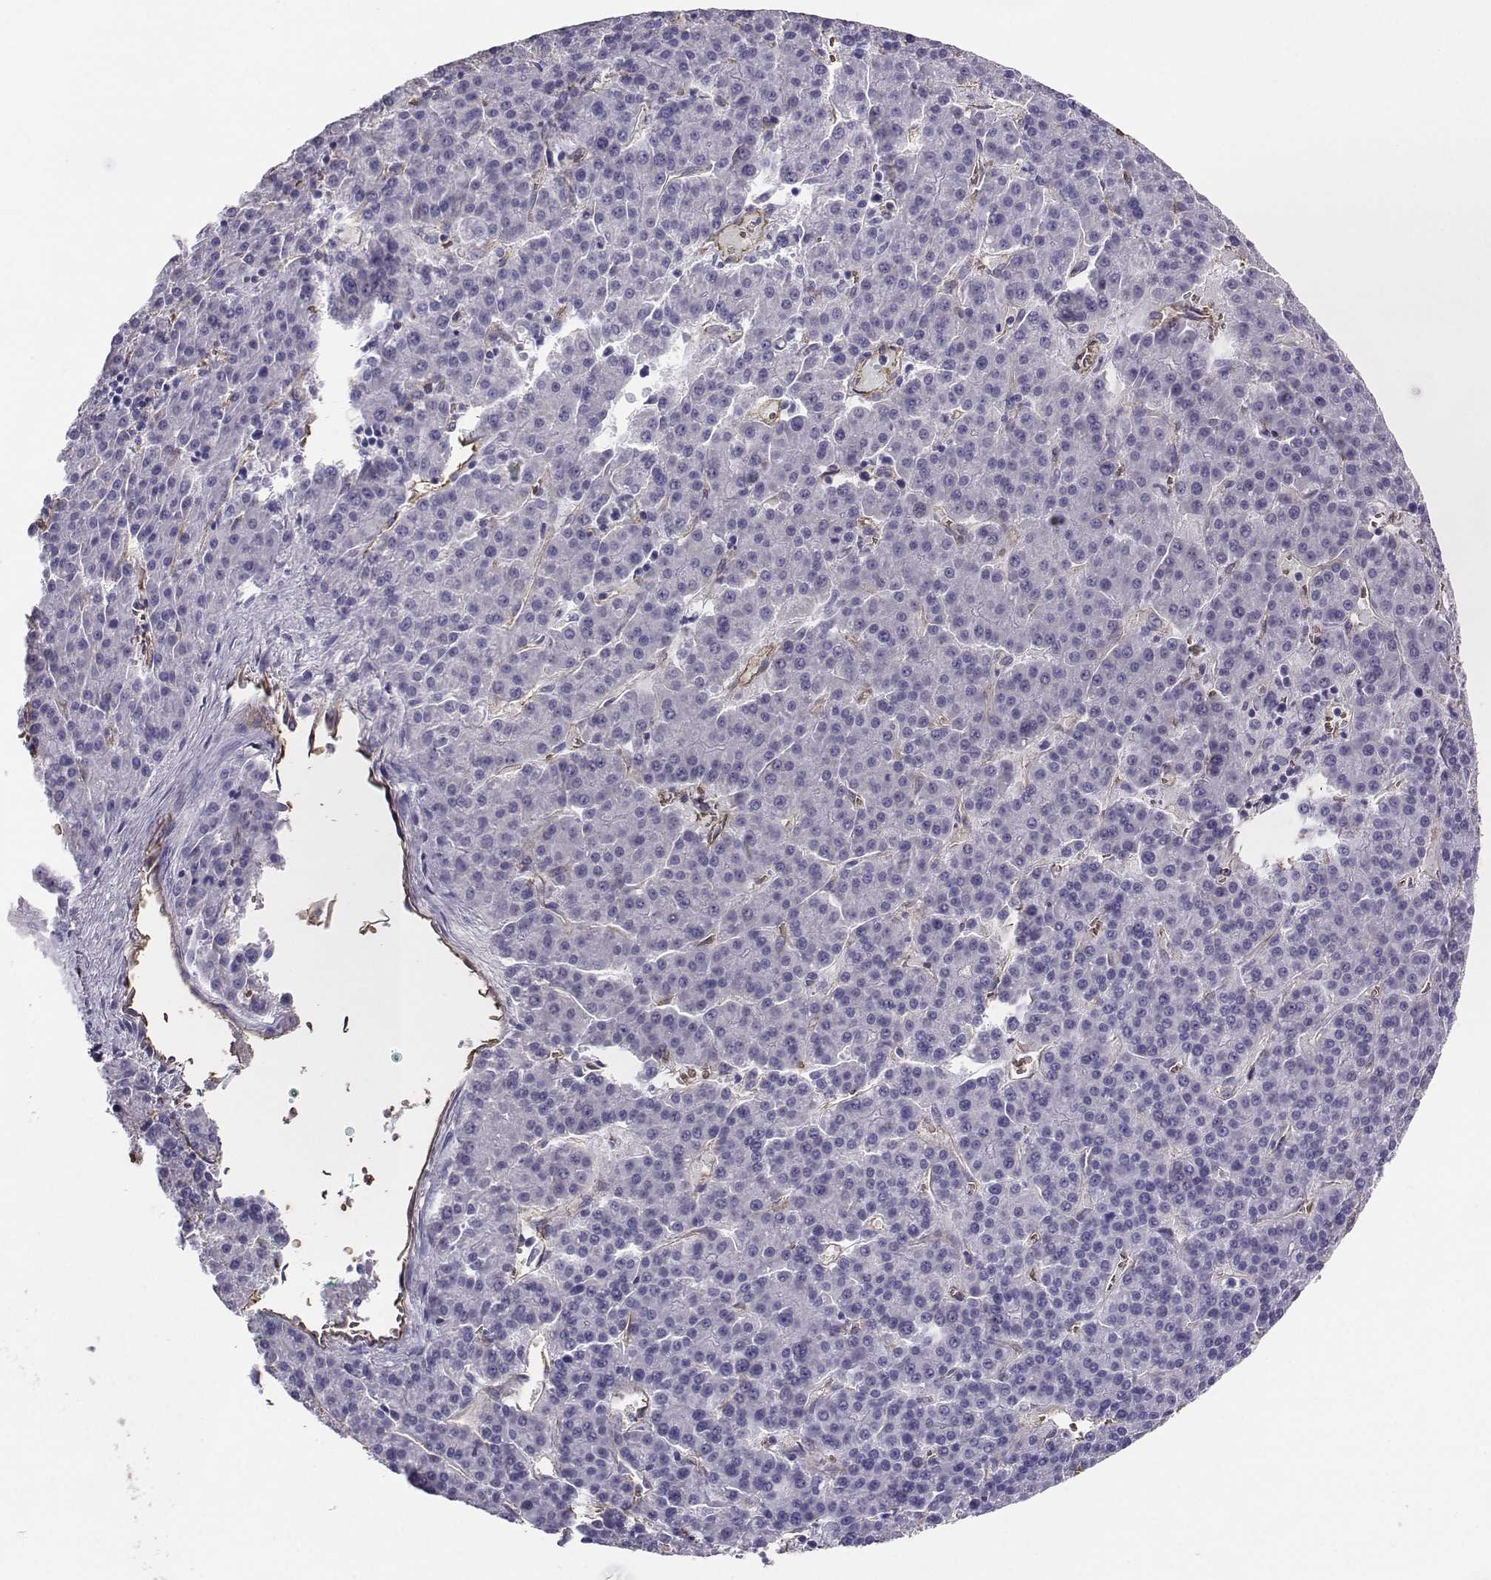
{"staining": {"intensity": "negative", "quantity": "none", "location": "none"}, "tissue": "liver cancer", "cell_type": "Tumor cells", "image_type": "cancer", "snomed": [{"axis": "morphology", "description": "Carcinoma, Hepatocellular, NOS"}, {"axis": "topography", "description": "Liver"}], "caption": "The immunohistochemistry (IHC) micrograph has no significant staining in tumor cells of liver cancer tissue. (Stains: DAB (3,3'-diaminobenzidine) immunohistochemistry with hematoxylin counter stain, Microscopy: brightfield microscopy at high magnification).", "gene": "CLUL1", "patient": {"sex": "female", "age": 58}}